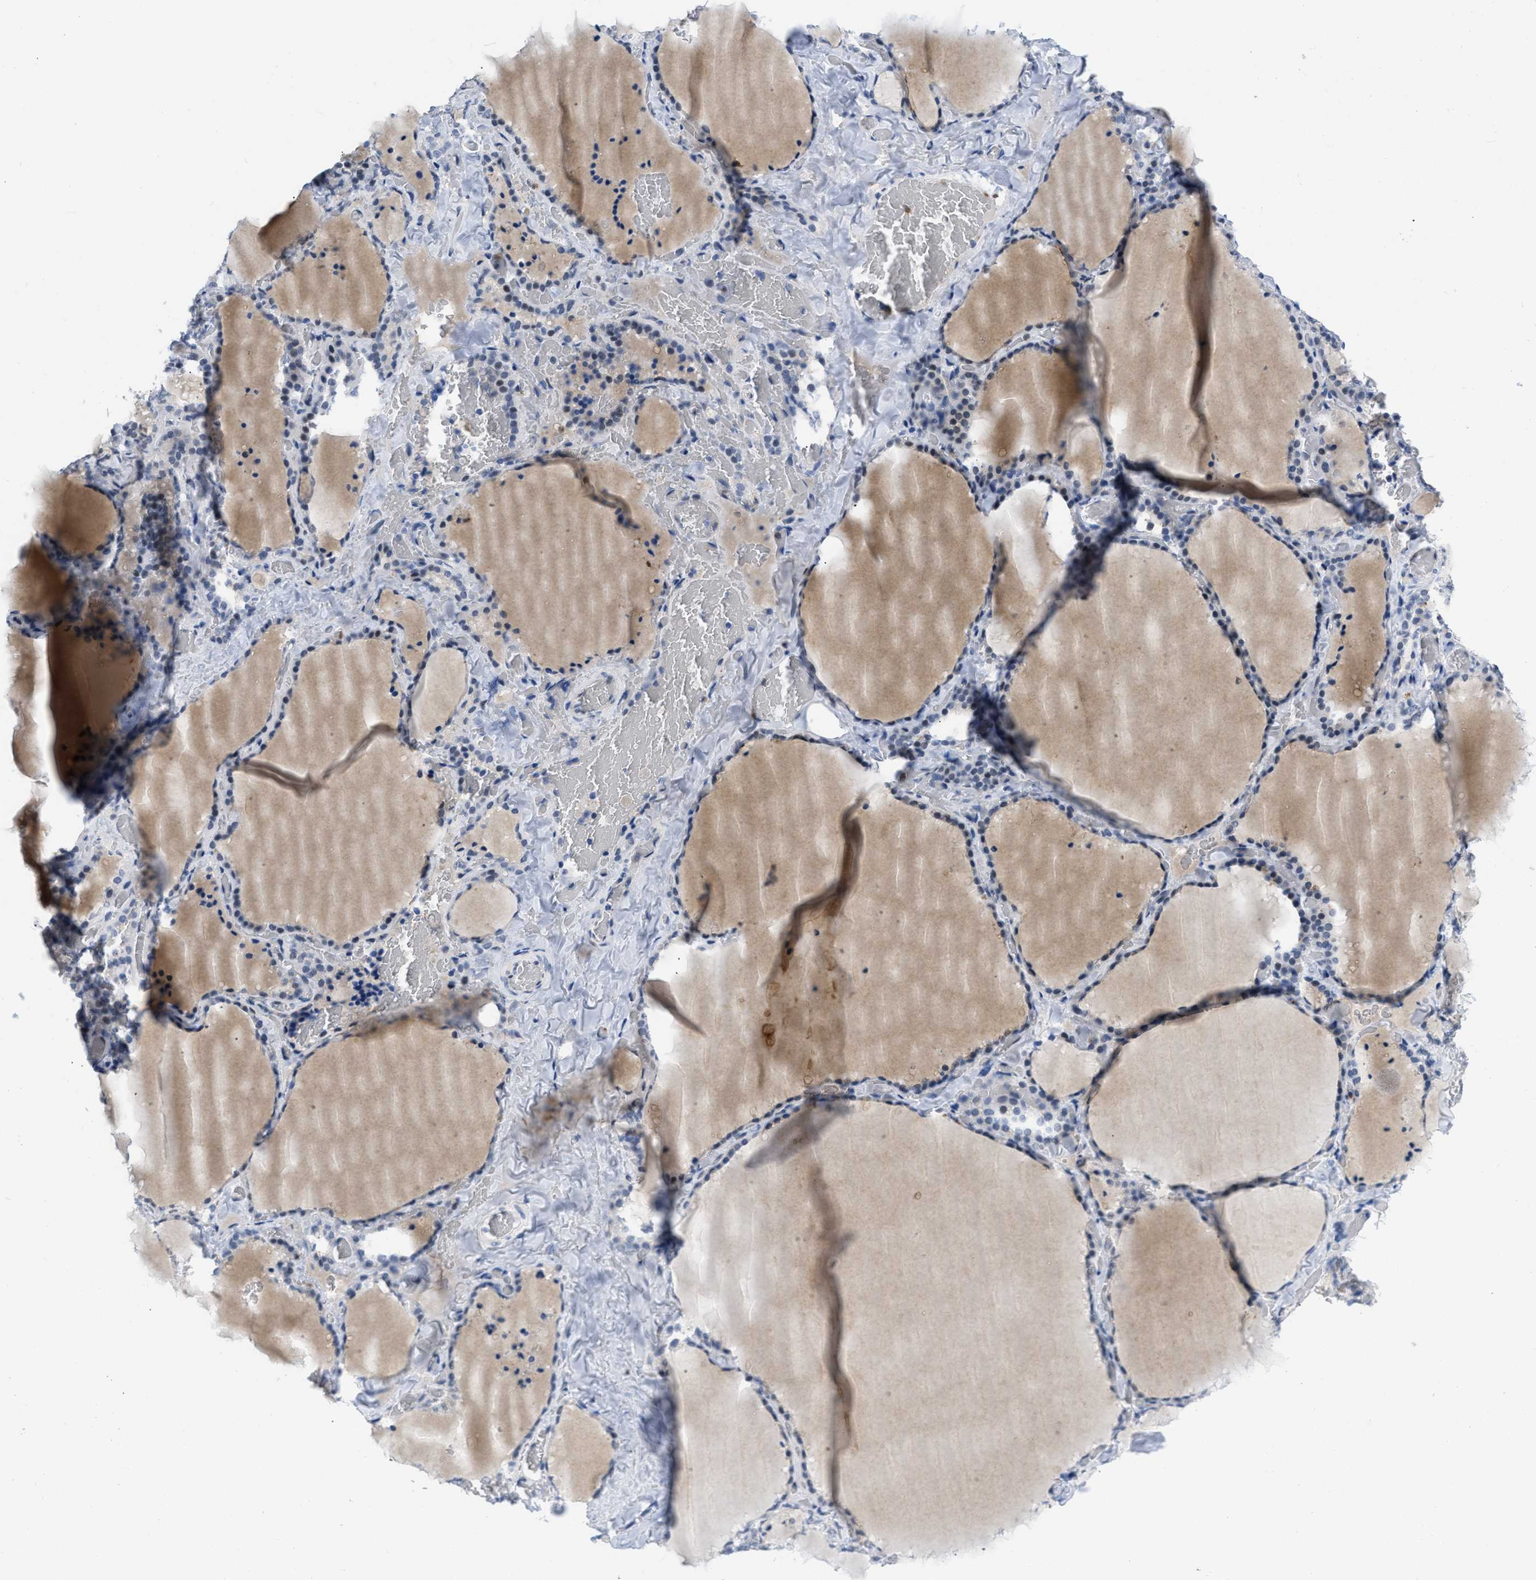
{"staining": {"intensity": "negative", "quantity": "none", "location": "none"}, "tissue": "thyroid gland", "cell_type": "Glandular cells", "image_type": "normal", "snomed": [{"axis": "morphology", "description": "Normal tissue, NOS"}, {"axis": "topography", "description": "Thyroid gland"}], "caption": "An IHC histopathology image of unremarkable thyroid gland is shown. There is no staining in glandular cells of thyroid gland.", "gene": "BOLL", "patient": {"sex": "female", "age": 22}}